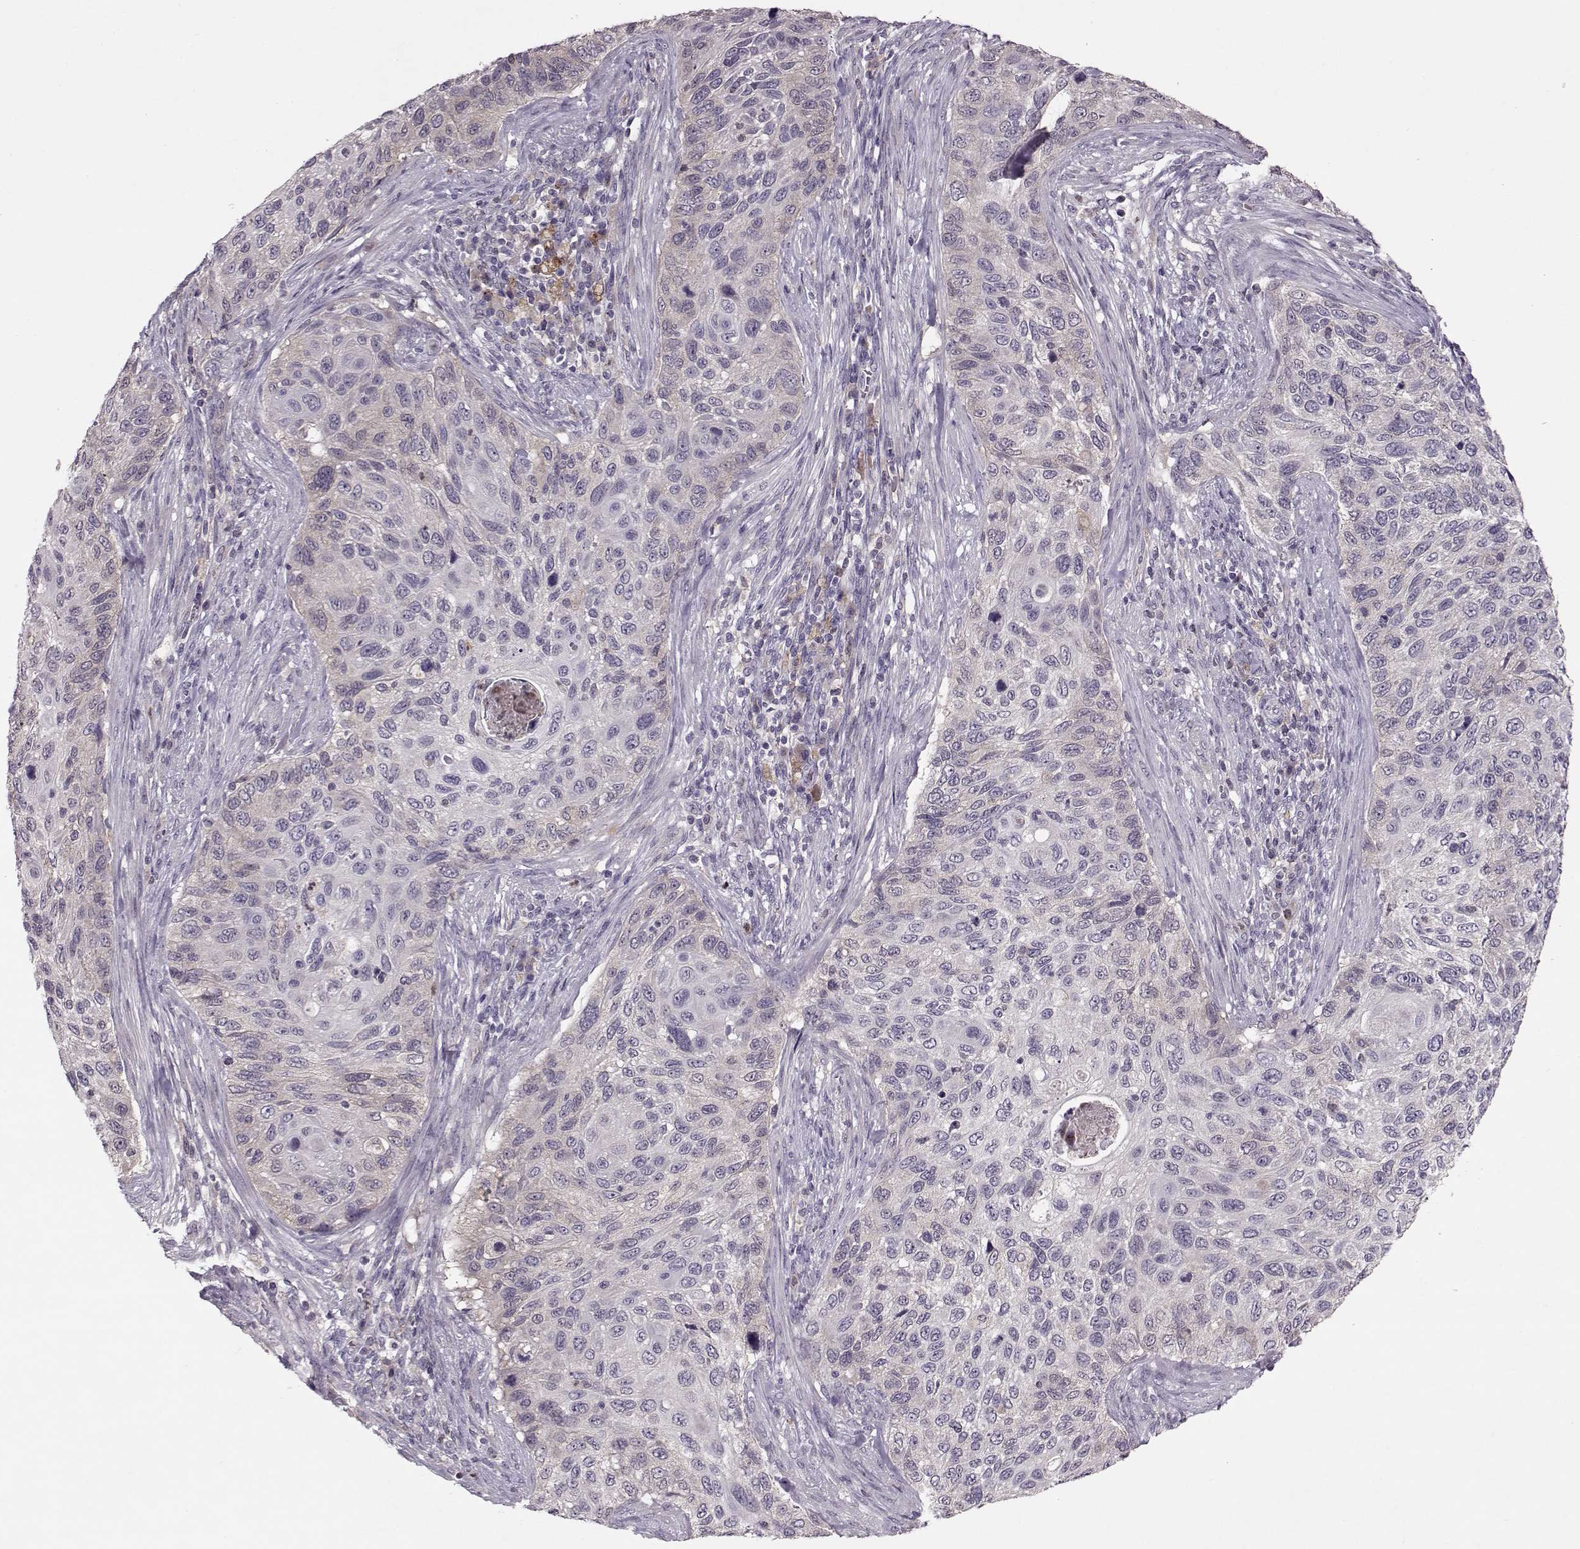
{"staining": {"intensity": "negative", "quantity": "none", "location": "none"}, "tissue": "cervical cancer", "cell_type": "Tumor cells", "image_type": "cancer", "snomed": [{"axis": "morphology", "description": "Squamous cell carcinoma, NOS"}, {"axis": "topography", "description": "Cervix"}], "caption": "An immunohistochemistry photomicrograph of squamous cell carcinoma (cervical) is shown. There is no staining in tumor cells of squamous cell carcinoma (cervical).", "gene": "ACOT11", "patient": {"sex": "female", "age": 70}}